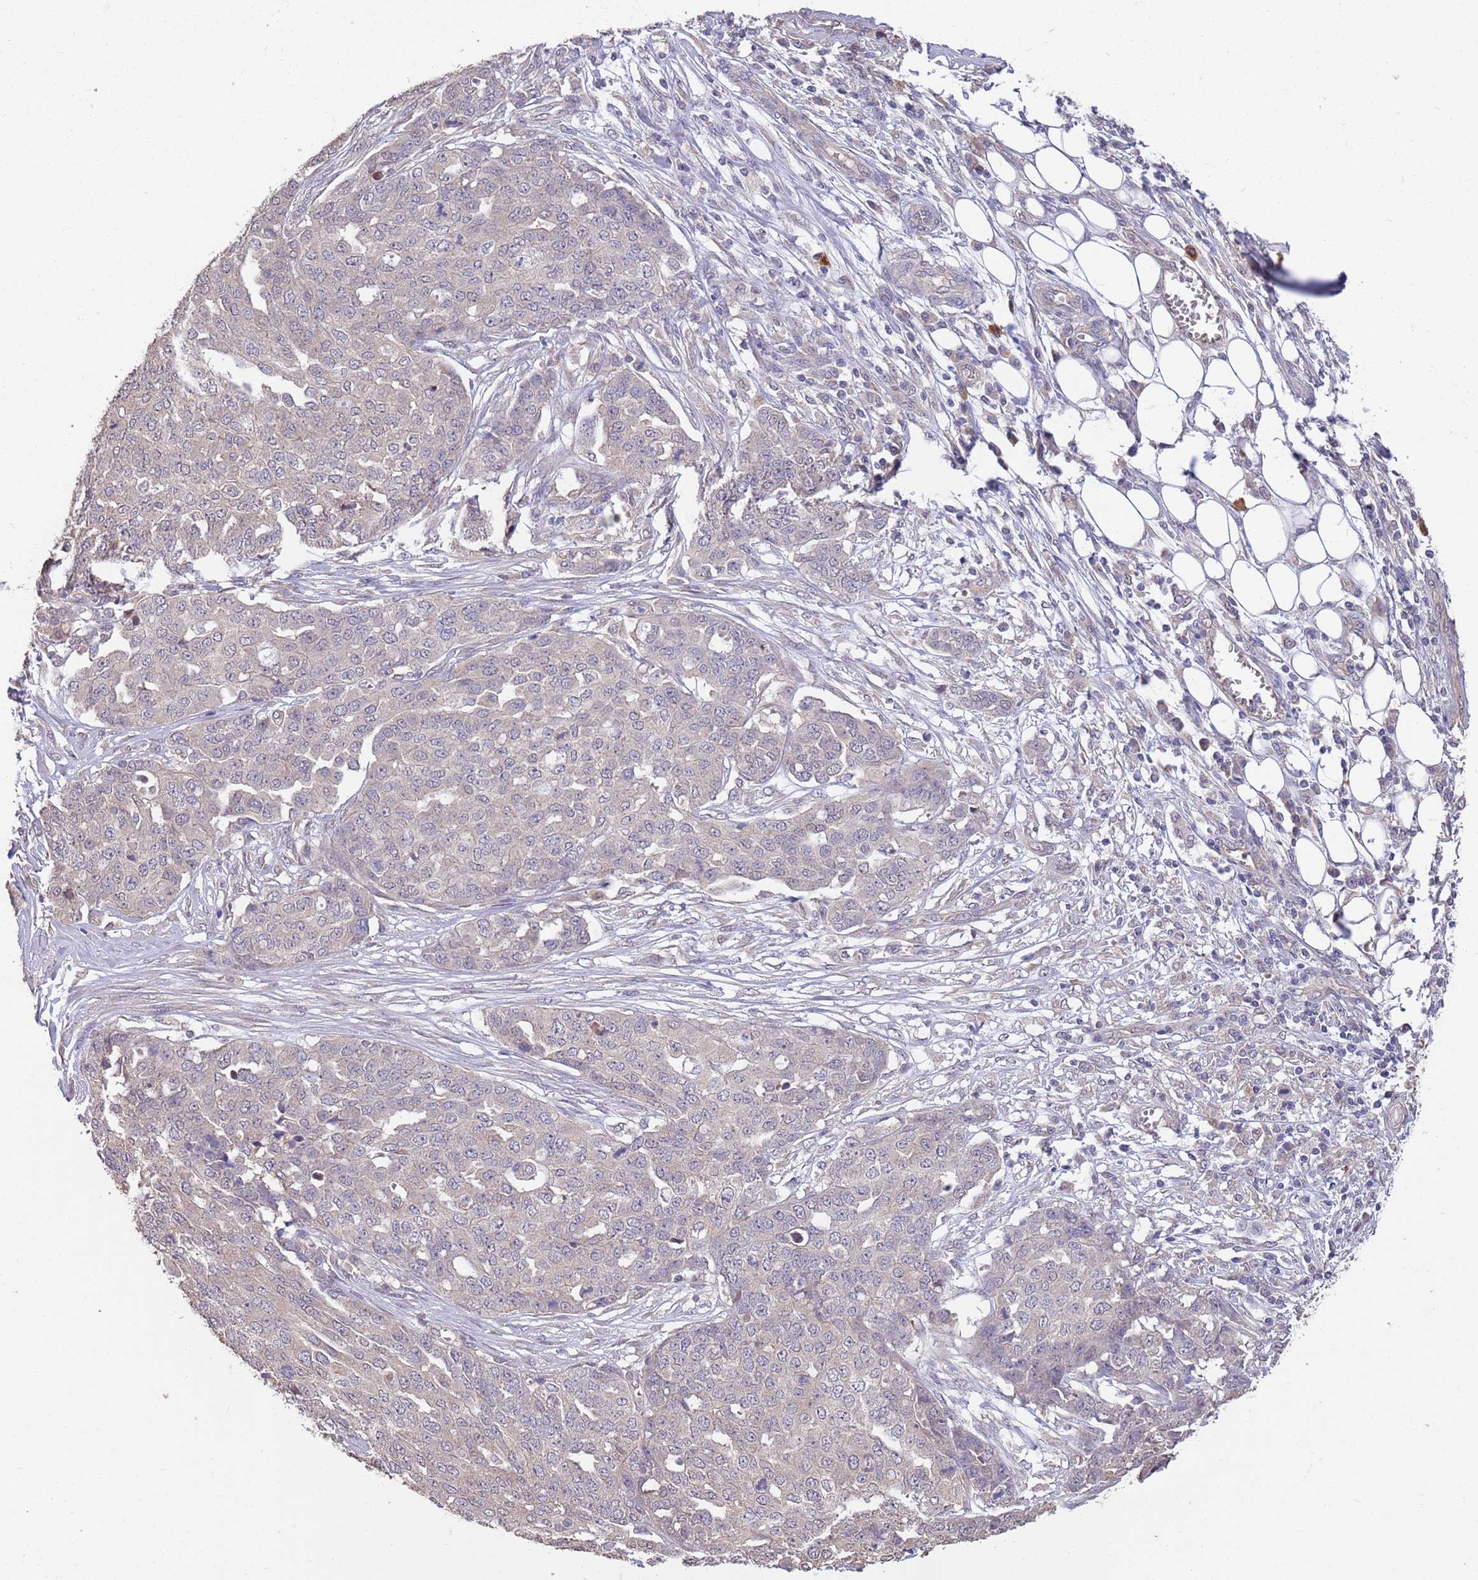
{"staining": {"intensity": "negative", "quantity": "none", "location": "none"}, "tissue": "ovarian cancer", "cell_type": "Tumor cells", "image_type": "cancer", "snomed": [{"axis": "morphology", "description": "Cystadenocarcinoma, serous, NOS"}, {"axis": "topography", "description": "Soft tissue"}, {"axis": "topography", "description": "Ovary"}], "caption": "The image shows no significant positivity in tumor cells of ovarian cancer.", "gene": "MARVELD2", "patient": {"sex": "female", "age": 57}}